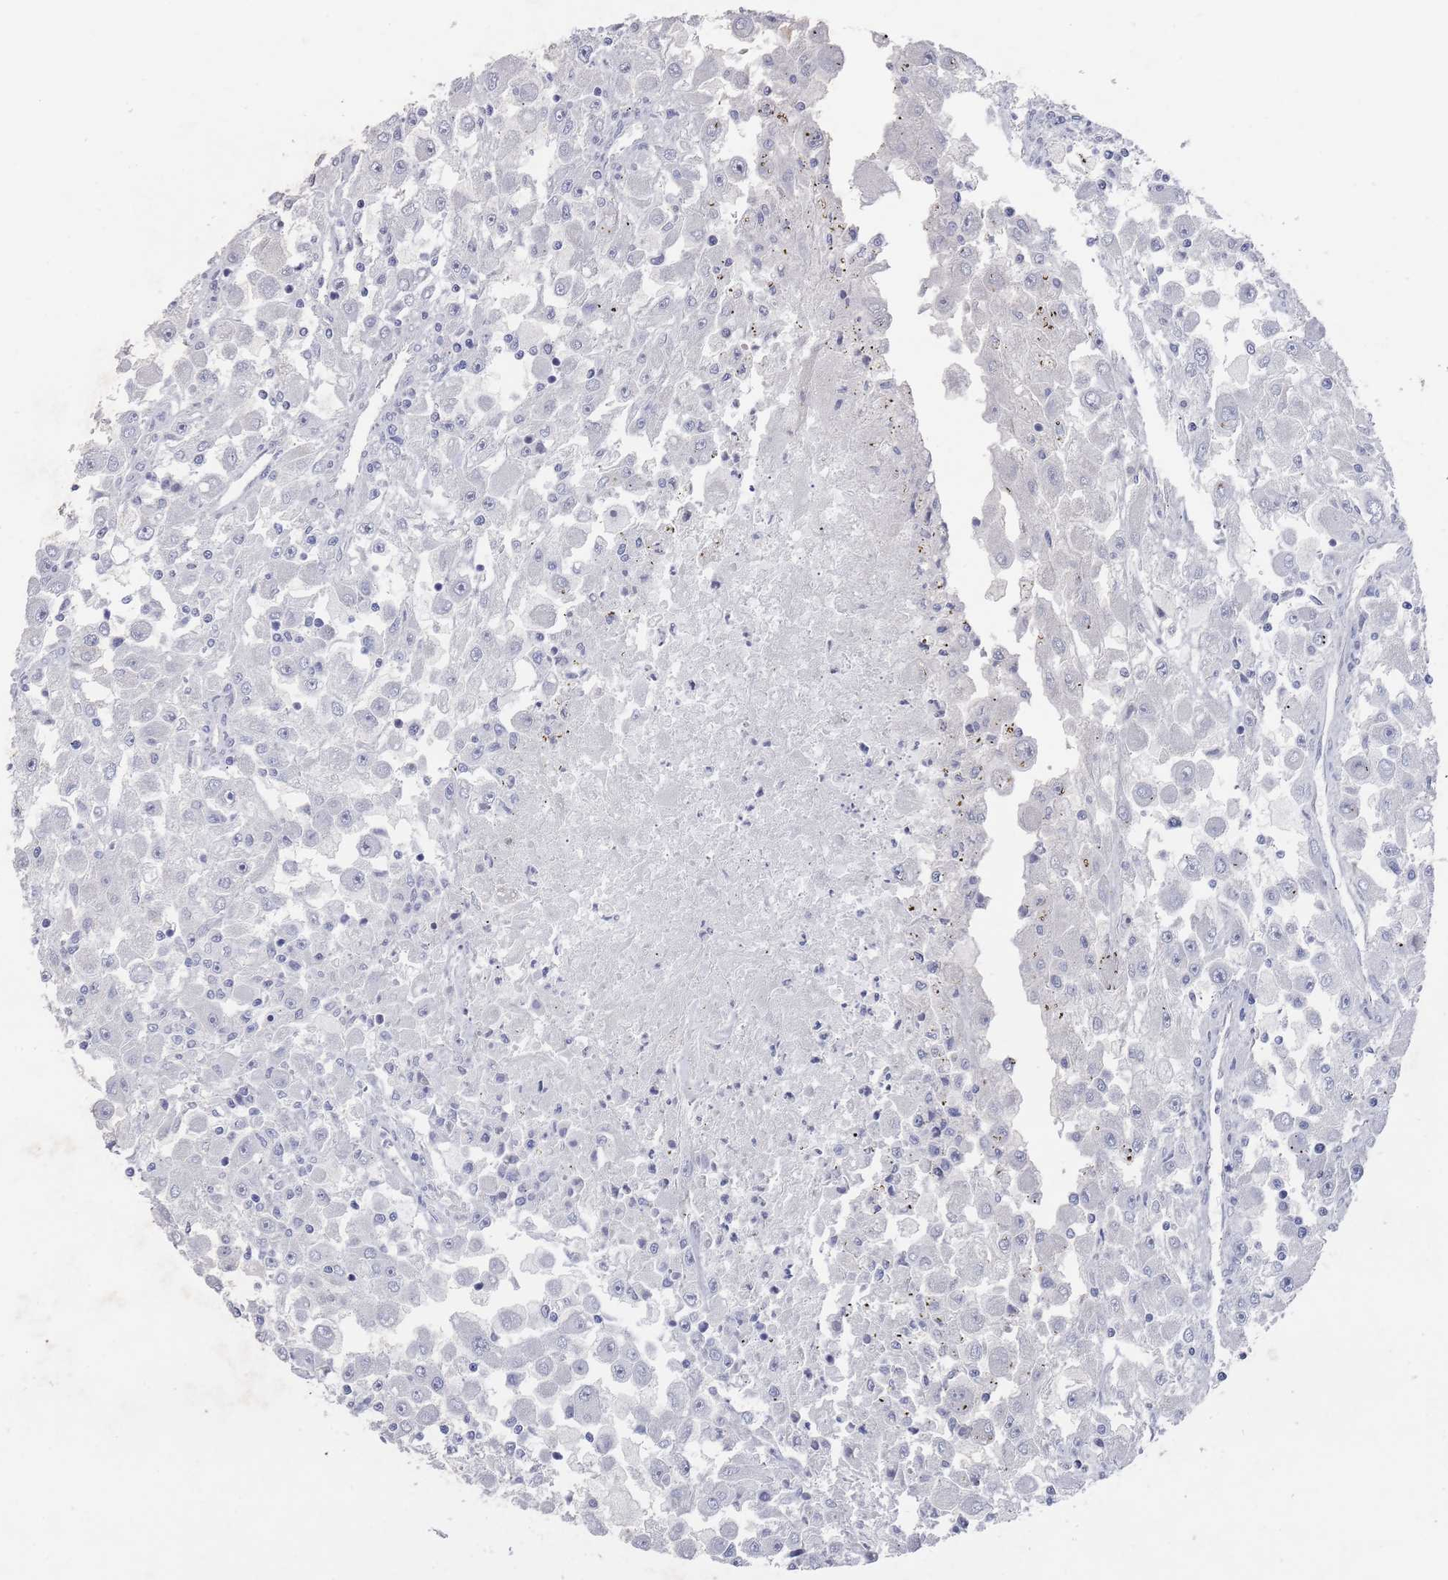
{"staining": {"intensity": "negative", "quantity": "none", "location": "none"}, "tissue": "renal cancer", "cell_type": "Tumor cells", "image_type": "cancer", "snomed": [{"axis": "morphology", "description": "Adenocarcinoma, NOS"}, {"axis": "topography", "description": "Kidney"}], "caption": "DAB (3,3'-diaminobenzidine) immunohistochemical staining of renal cancer (adenocarcinoma) displays no significant positivity in tumor cells. The staining is performed using DAB (3,3'-diaminobenzidine) brown chromogen with nuclei counter-stained in using hematoxylin.", "gene": "PROM2", "patient": {"sex": "female", "age": 67}}